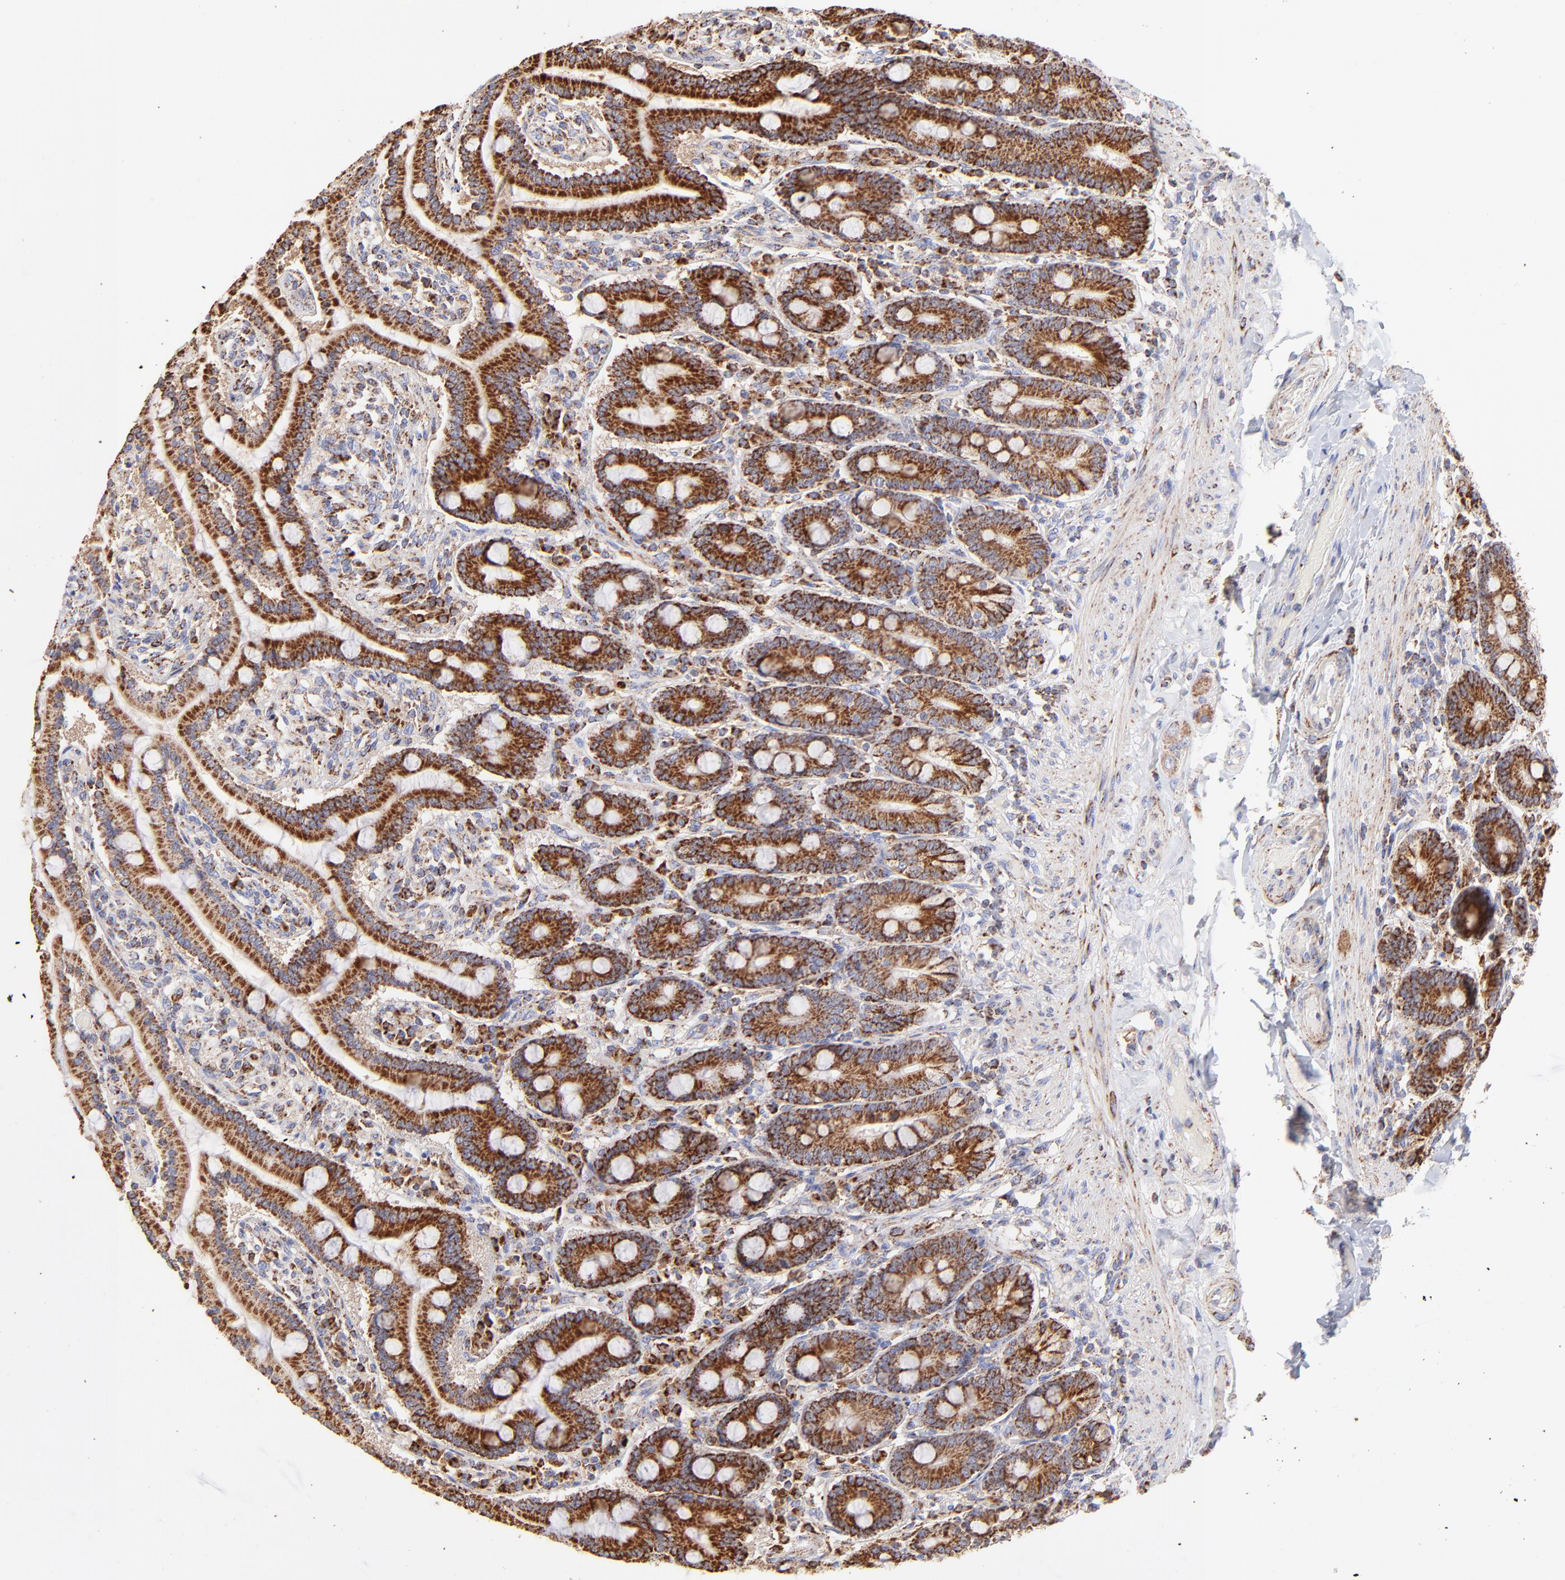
{"staining": {"intensity": "strong", "quantity": ">75%", "location": "cytoplasmic/membranous"}, "tissue": "duodenum", "cell_type": "Glandular cells", "image_type": "normal", "snomed": [{"axis": "morphology", "description": "Normal tissue, NOS"}, {"axis": "topography", "description": "Duodenum"}], "caption": "Human duodenum stained for a protein (brown) reveals strong cytoplasmic/membranous positive expression in approximately >75% of glandular cells.", "gene": "ECH1", "patient": {"sex": "female", "age": 64}}